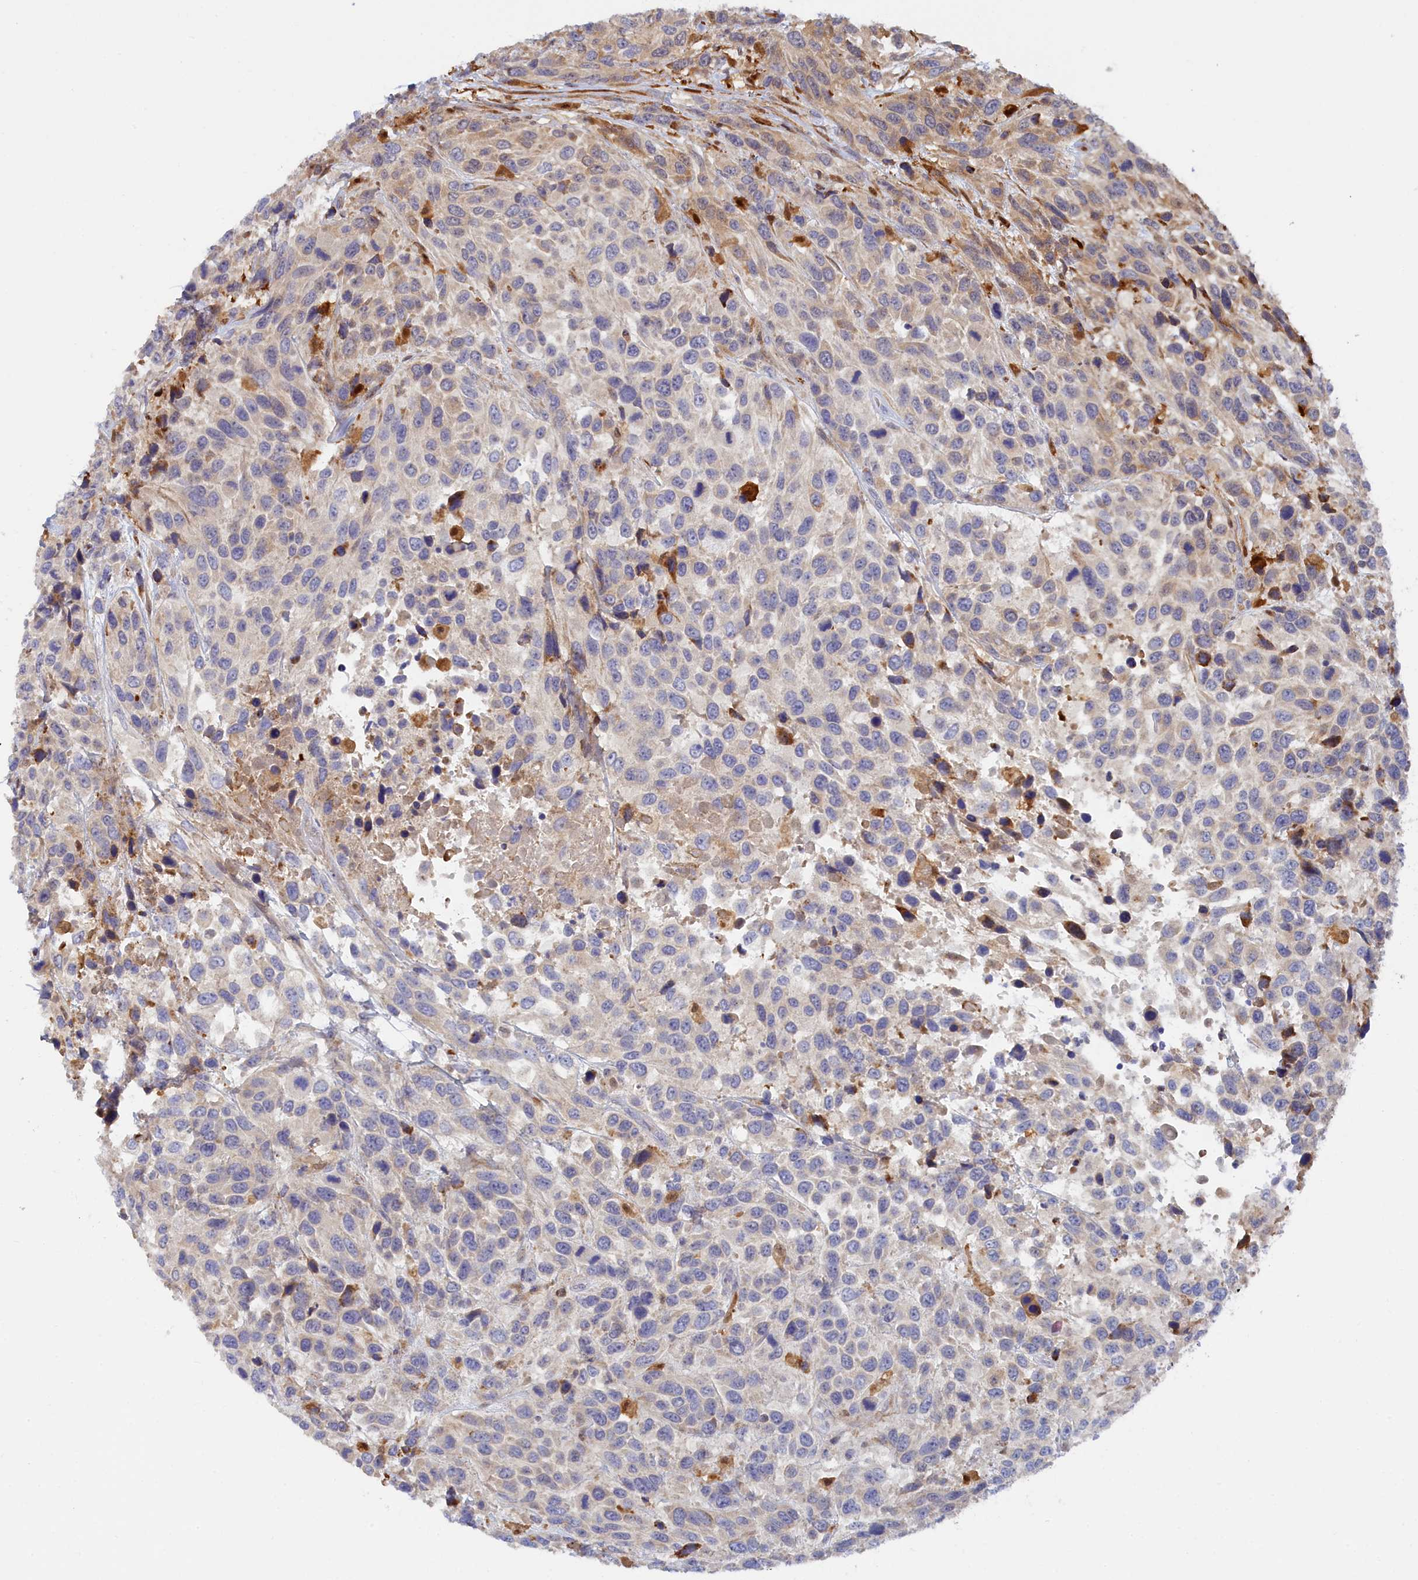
{"staining": {"intensity": "weak", "quantity": "<25%", "location": "cytoplasmic/membranous"}, "tissue": "urothelial cancer", "cell_type": "Tumor cells", "image_type": "cancer", "snomed": [{"axis": "morphology", "description": "Urothelial carcinoma, High grade"}, {"axis": "topography", "description": "Urinary bladder"}], "caption": "Photomicrograph shows no protein expression in tumor cells of urothelial cancer tissue.", "gene": "SPATA5L1", "patient": {"sex": "female", "age": 70}}